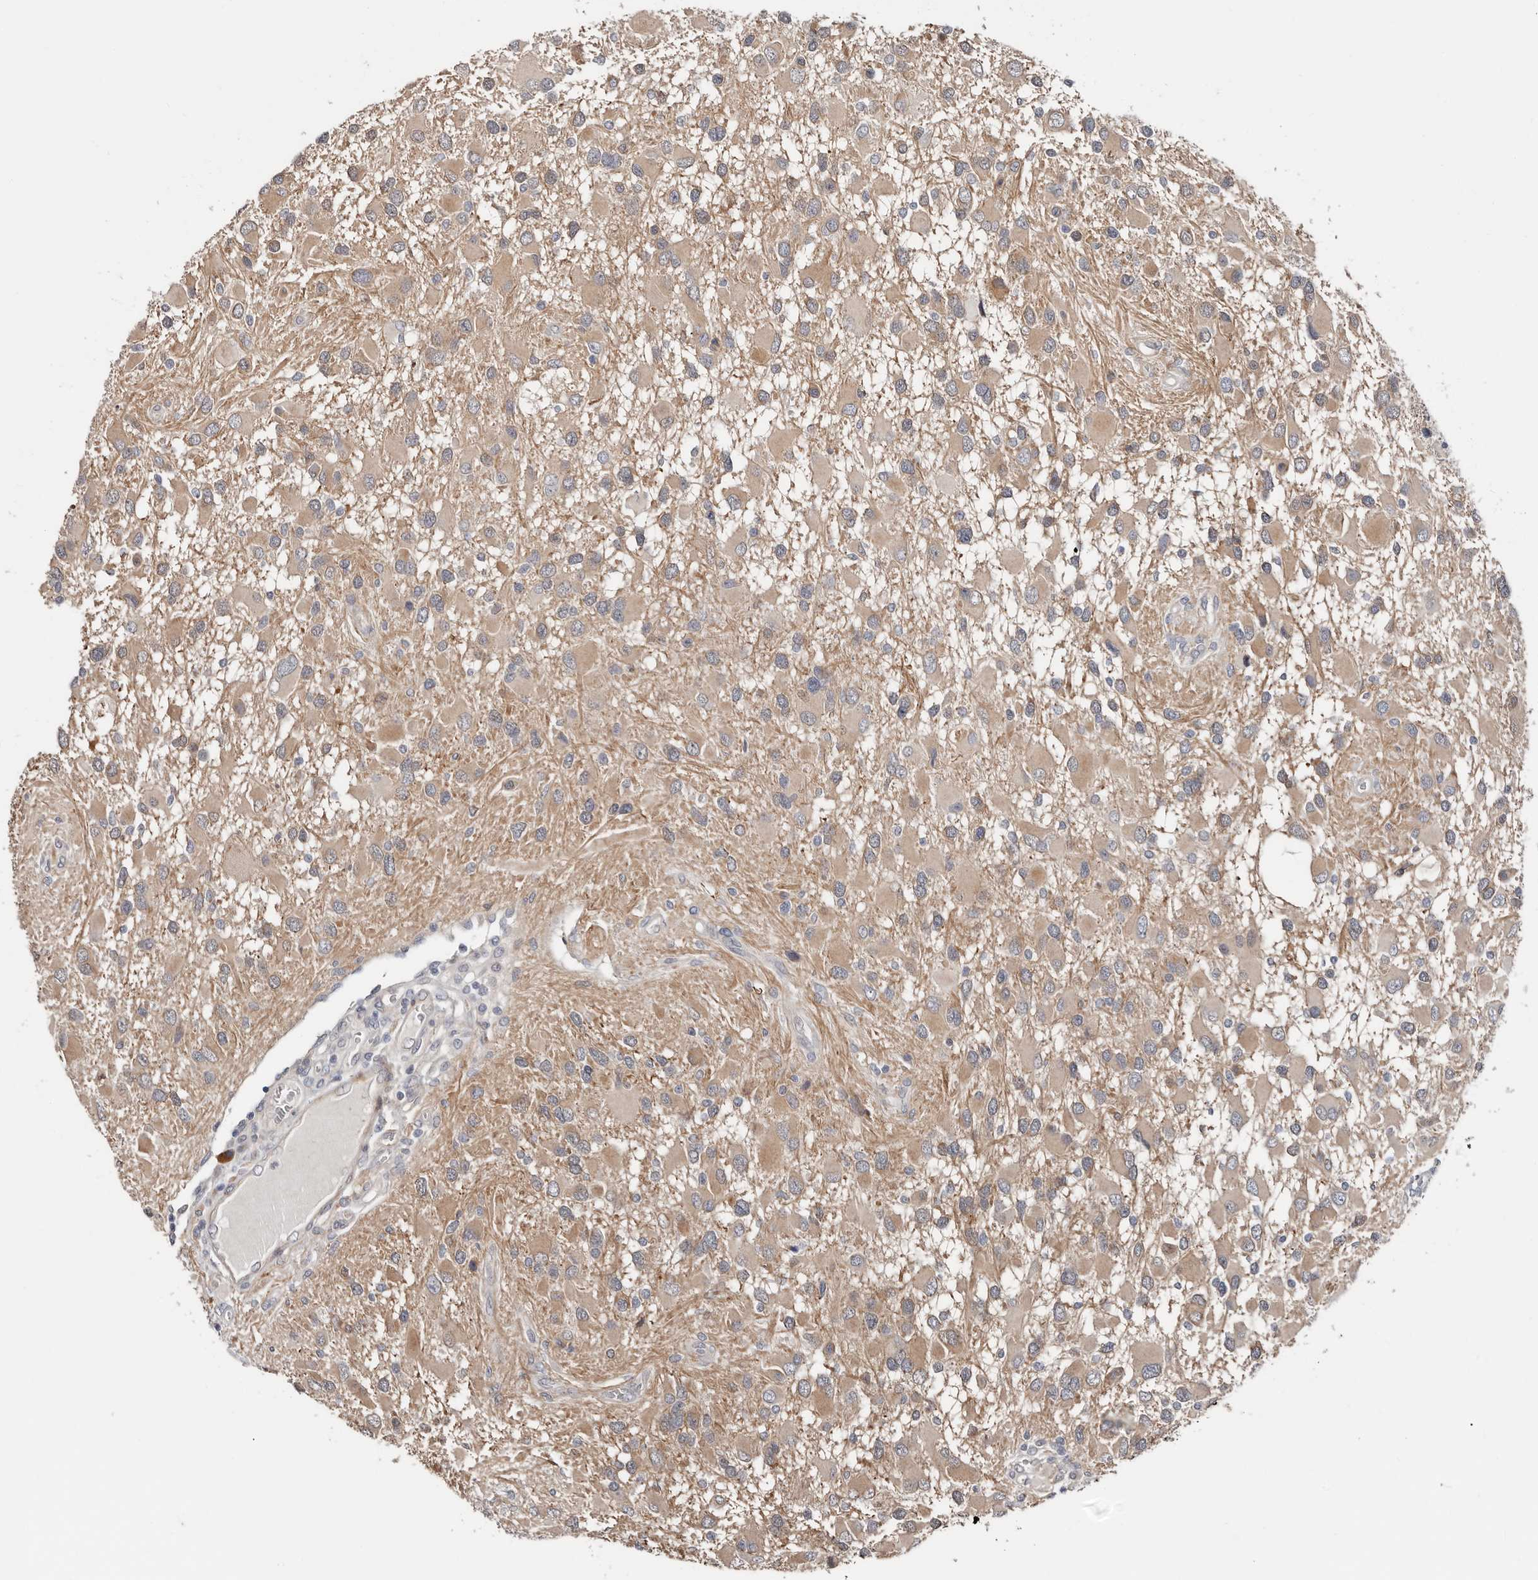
{"staining": {"intensity": "weak", "quantity": ">75%", "location": "cytoplasmic/membranous"}, "tissue": "glioma", "cell_type": "Tumor cells", "image_type": "cancer", "snomed": [{"axis": "morphology", "description": "Glioma, malignant, High grade"}, {"axis": "topography", "description": "Brain"}], "caption": "Glioma stained for a protein (brown) displays weak cytoplasmic/membranous positive expression in approximately >75% of tumor cells.", "gene": "ASRGL1", "patient": {"sex": "male", "age": 53}}